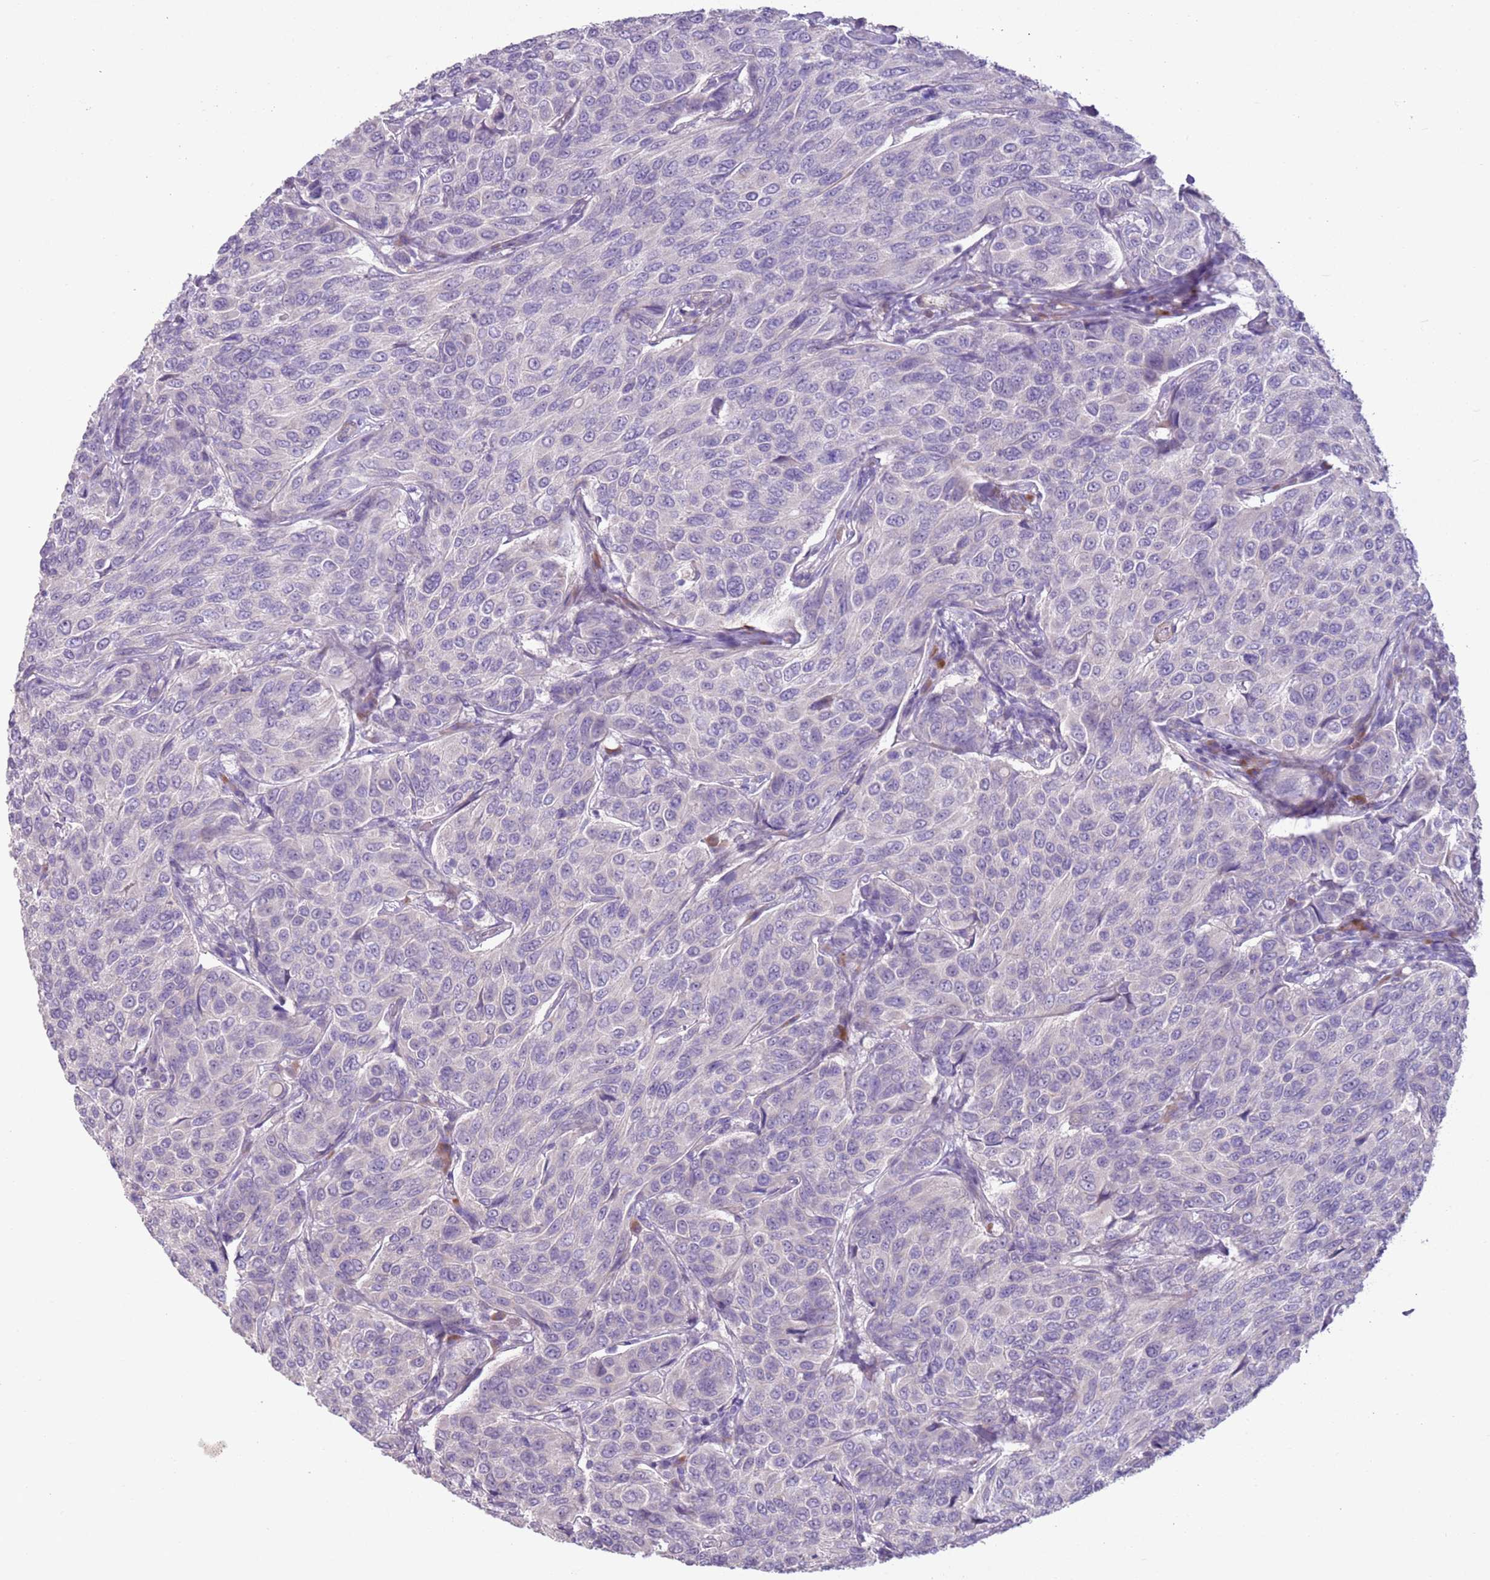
{"staining": {"intensity": "negative", "quantity": "none", "location": "none"}, "tissue": "breast cancer", "cell_type": "Tumor cells", "image_type": "cancer", "snomed": [{"axis": "morphology", "description": "Duct carcinoma"}, {"axis": "topography", "description": "Breast"}], "caption": "Tumor cells are negative for protein expression in human infiltrating ductal carcinoma (breast). (IHC, brightfield microscopy, high magnification).", "gene": "ZNF239", "patient": {"sex": "female", "age": 55}}